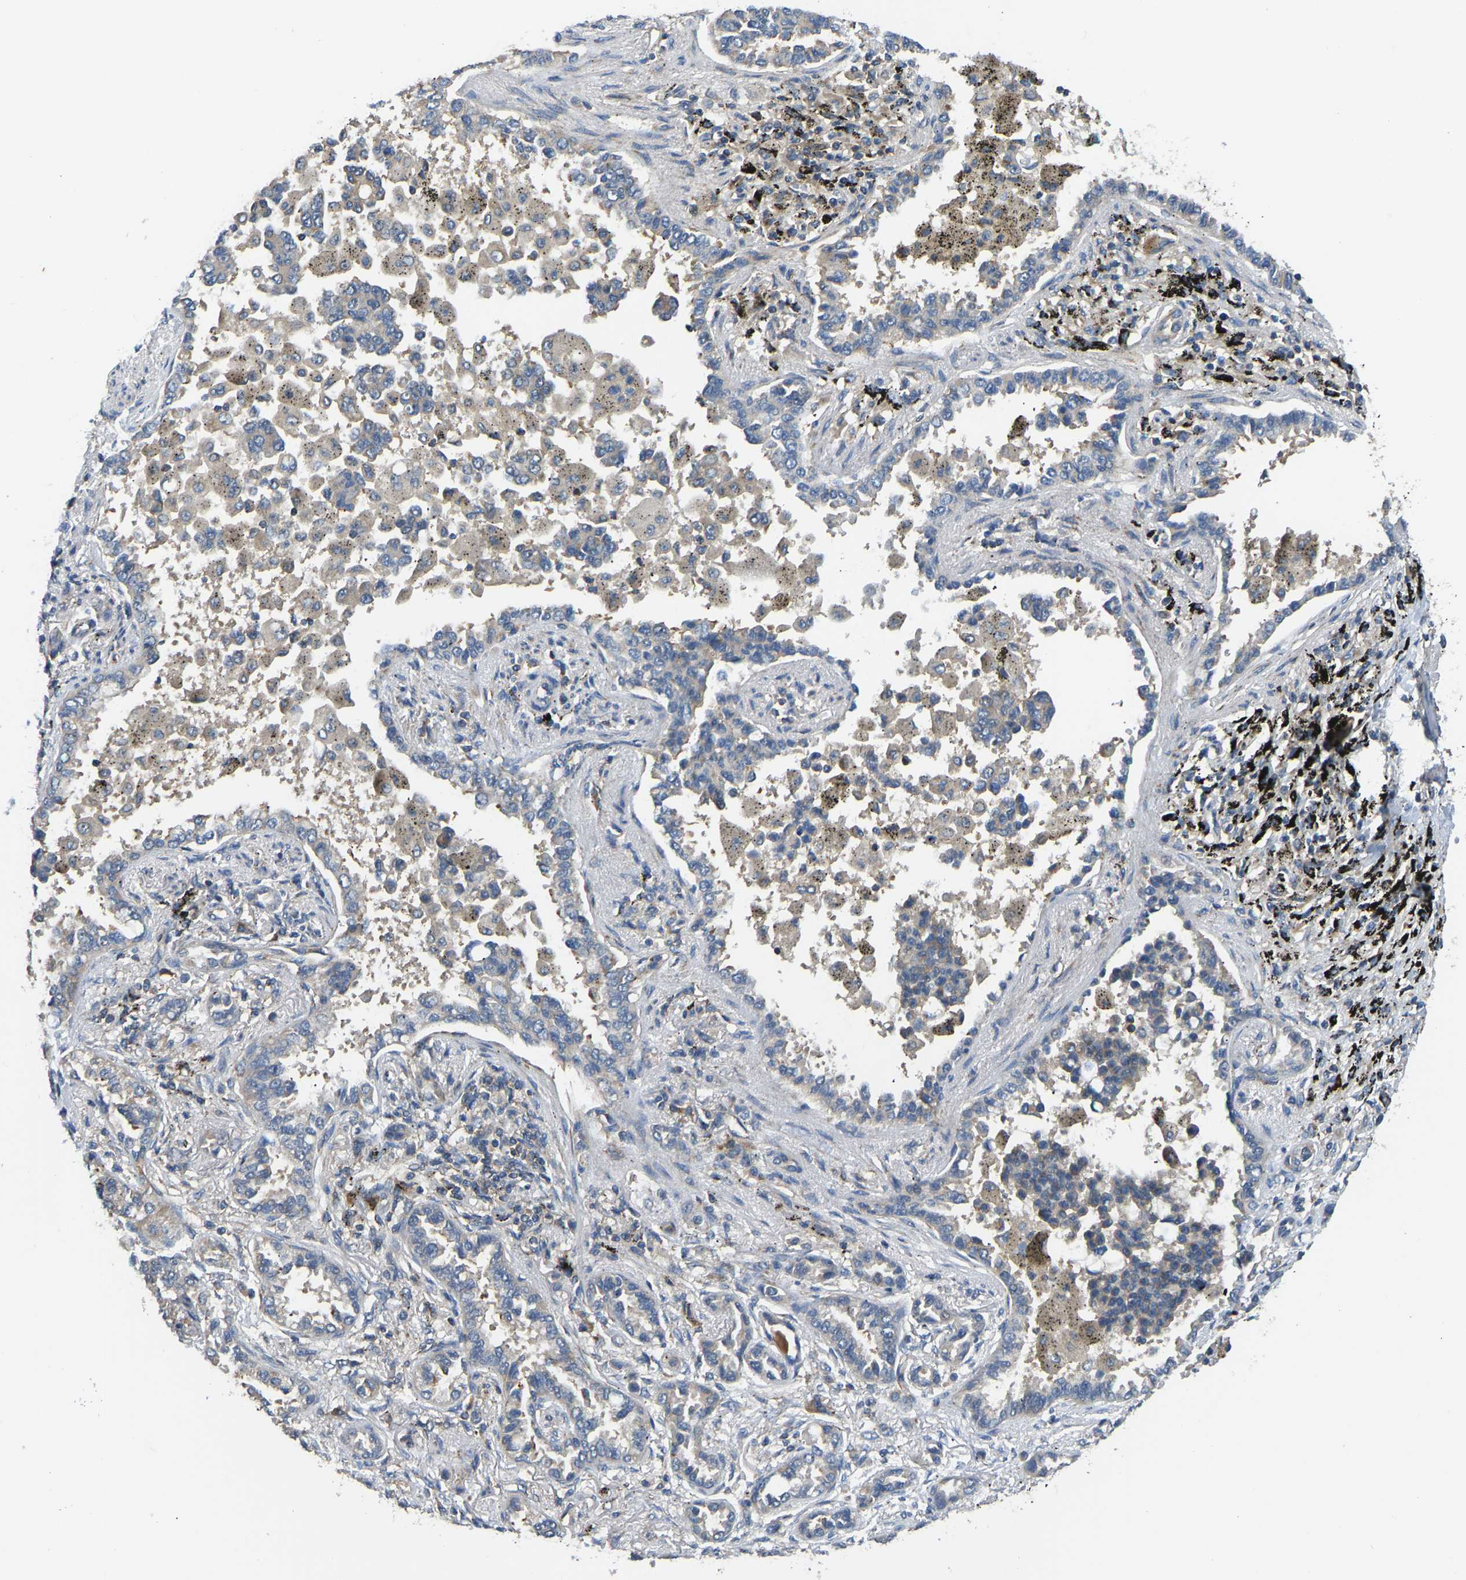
{"staining": {"intensity": "negative", "quantity": "none", "location": "none"}, "tissue": "lung cancer", "cell_type": "Tumor cells", "image_type": "cancer", "snomed": [{"axis": "morphology", "description": "Normal tissue, NOS"}, {"axis": "morphology", "description": "Adenocarcinoma, NOS"}, {"axis": "topography", "description": "Lung"}], "caption": "The histopathology image reveals no significant positivity in tumor cells of lung adenocarcinoma.", "gene": "RBP1", "patient": {"sex": "male", "age": 59}}